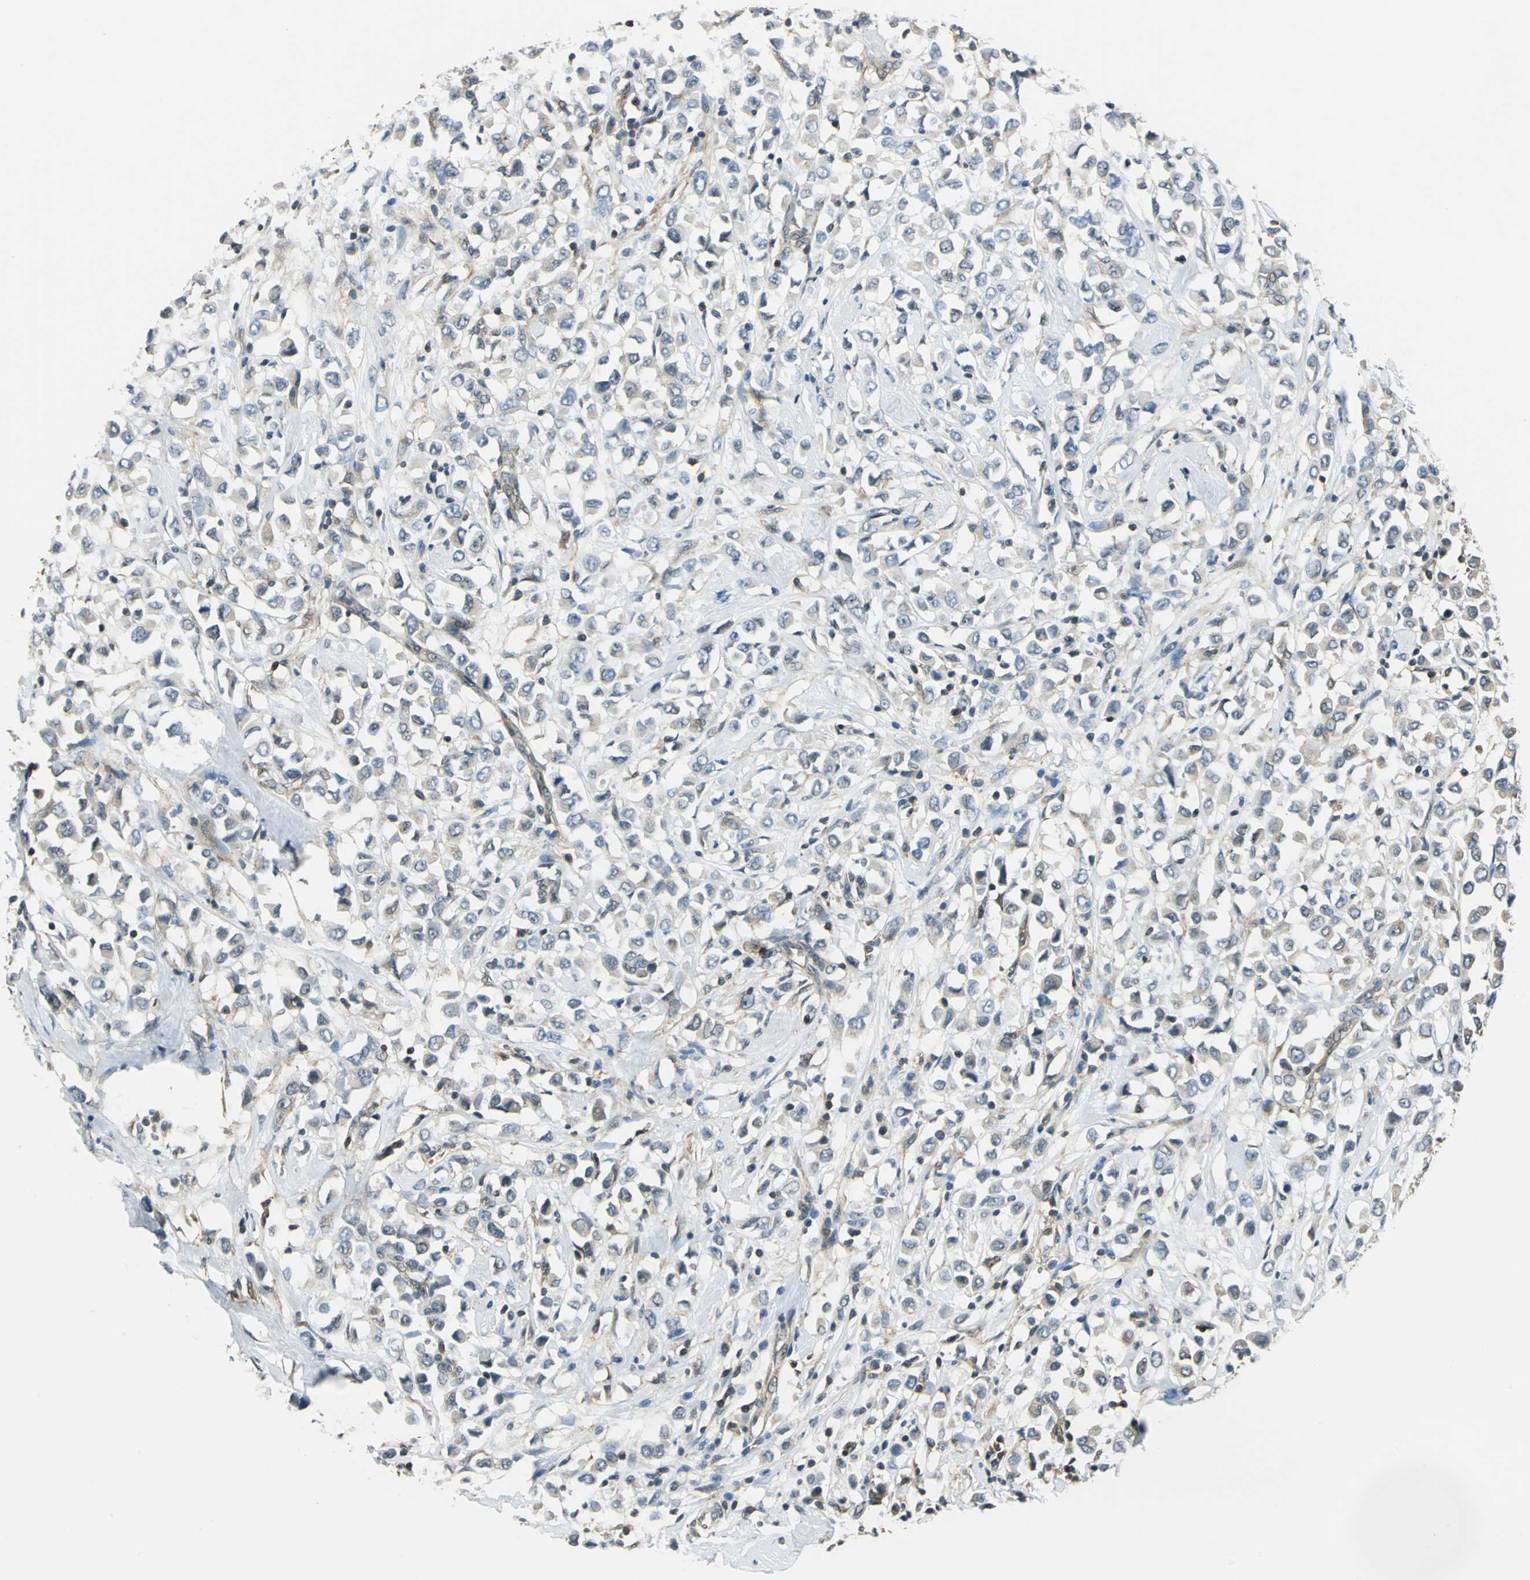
{"staining": {"intensity": "weak", "quantity": "25%-75%", "location": "cytoplasmic/membranous"}, "tissue": "breast cancer", "cell_type": "Tumor cells", "image_type": "cancer", "snomed": [{"axis": "morphology", "description": "Duct carcinoma"}, {"axis": "topography", "description": "Breast"}], "caption": "About 25%-75% of tumor cells in human breast cancer (invasive ductal carcinoma) demonstrate weak cytoplasmic/membranous protein expression as visualized by brown immunohistochemical staining.", "gene": "ARPC3", "patient": {"sex": "female", "age": 61}}